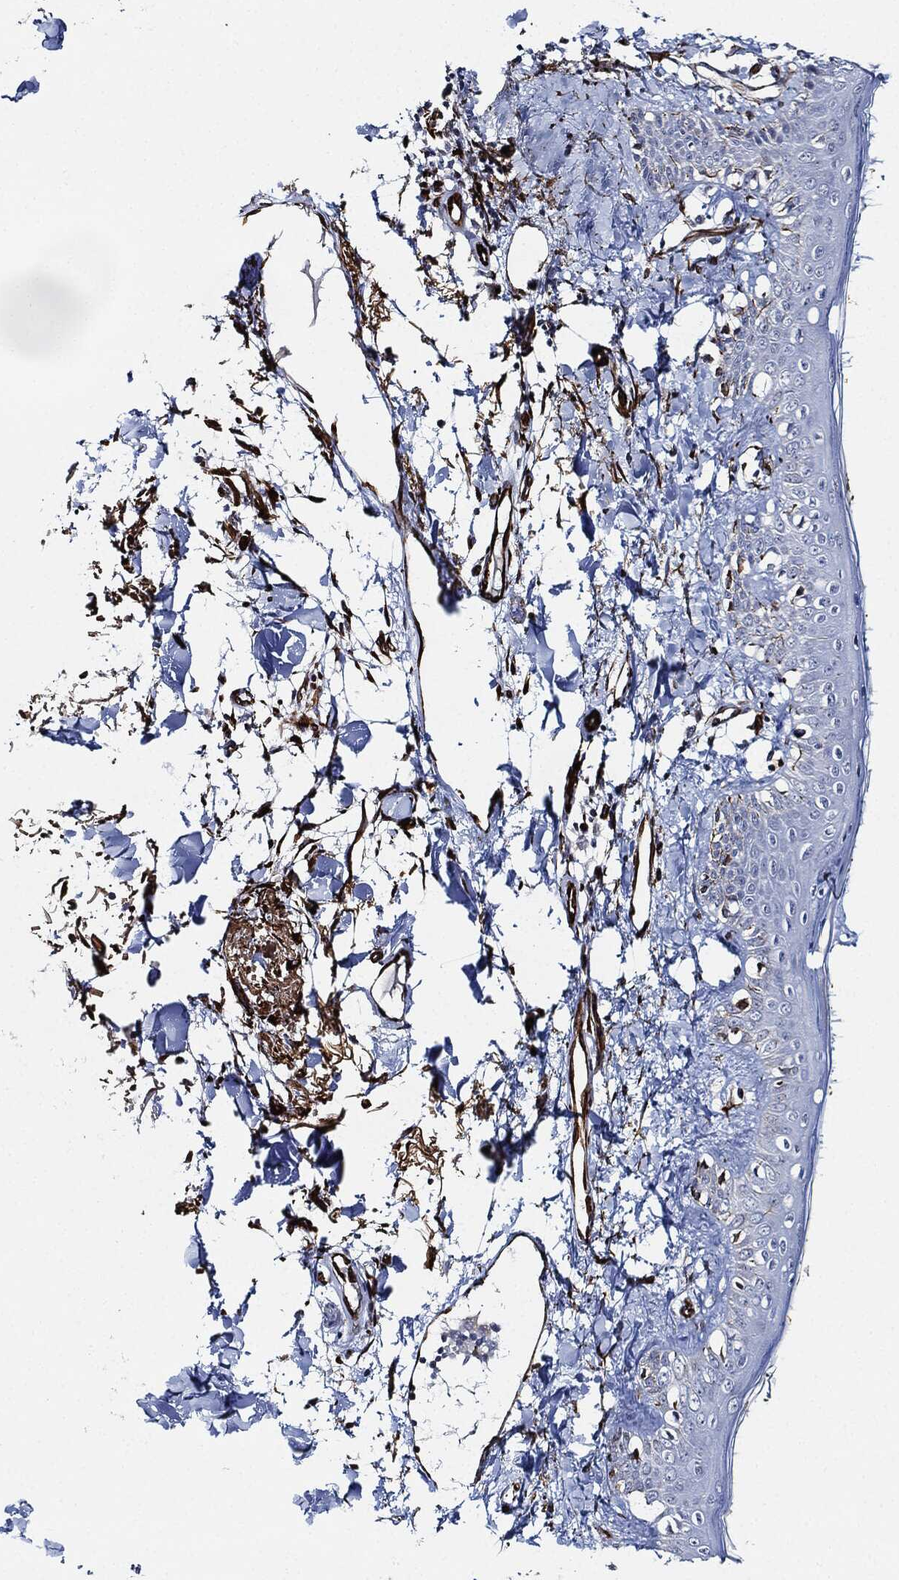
{"staining": {"intensity": "strong", "quantity": ">75%", "location": "cytoplasmic/membranous"}, "tissue": "skin", "cell_type": "Fibroblasts", "image_type": "normal", "snomed": [{"axis": "morphology", "description": "Normal tissue, NOS"}, {"axis": "topography", "description": "Skin"}], "caption": "Skin was stained to show a protein in brown. There is high levels of strong cytoplasmic/membranous positivity in approximately >75% of fibroblasts. (DAB (3,3'-diaminobenzidine) = brown stain, brightfield microscopy at high magnification).", "gene": "THSD1", "patient": {"sex": "male", "age": 76}}